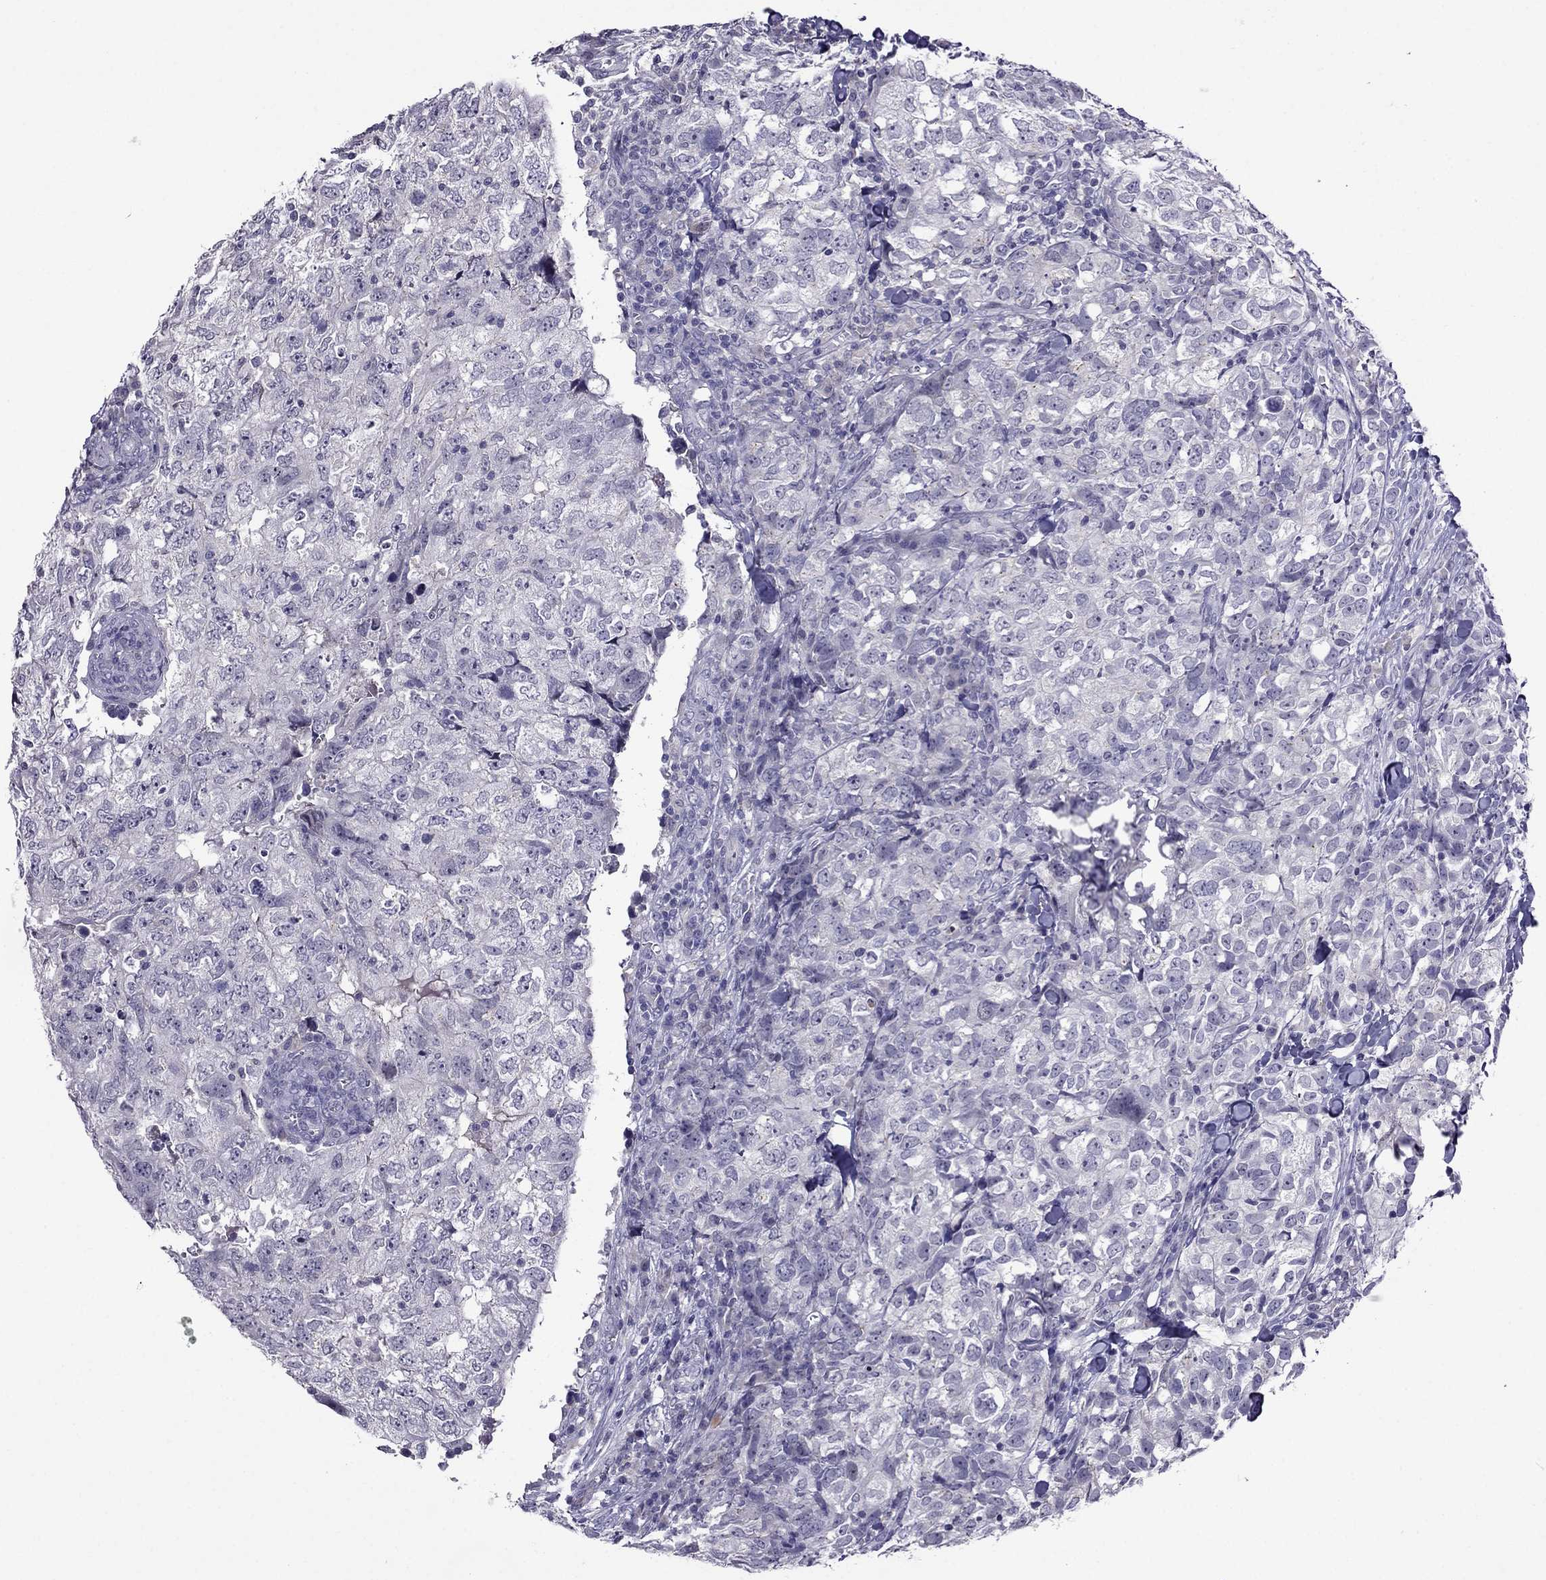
{"staining": {"intensity": "negative", "quantity": "none", "location": "none"}, "tissue": "breast cancer", "cell_type": "Tumor cells", "image_type": "cancer", "snomed": [{"axis": "morphology", "description": "Duct carcinoma"}, {"axis": "topography", "description": "Breast"}], "caption": "Tumor cells show no significant protein staining in breast cancer (invasive ductal carcinoma).", "gene": "SPTBN4", "patient": {"sex": "female", "age": 30}}